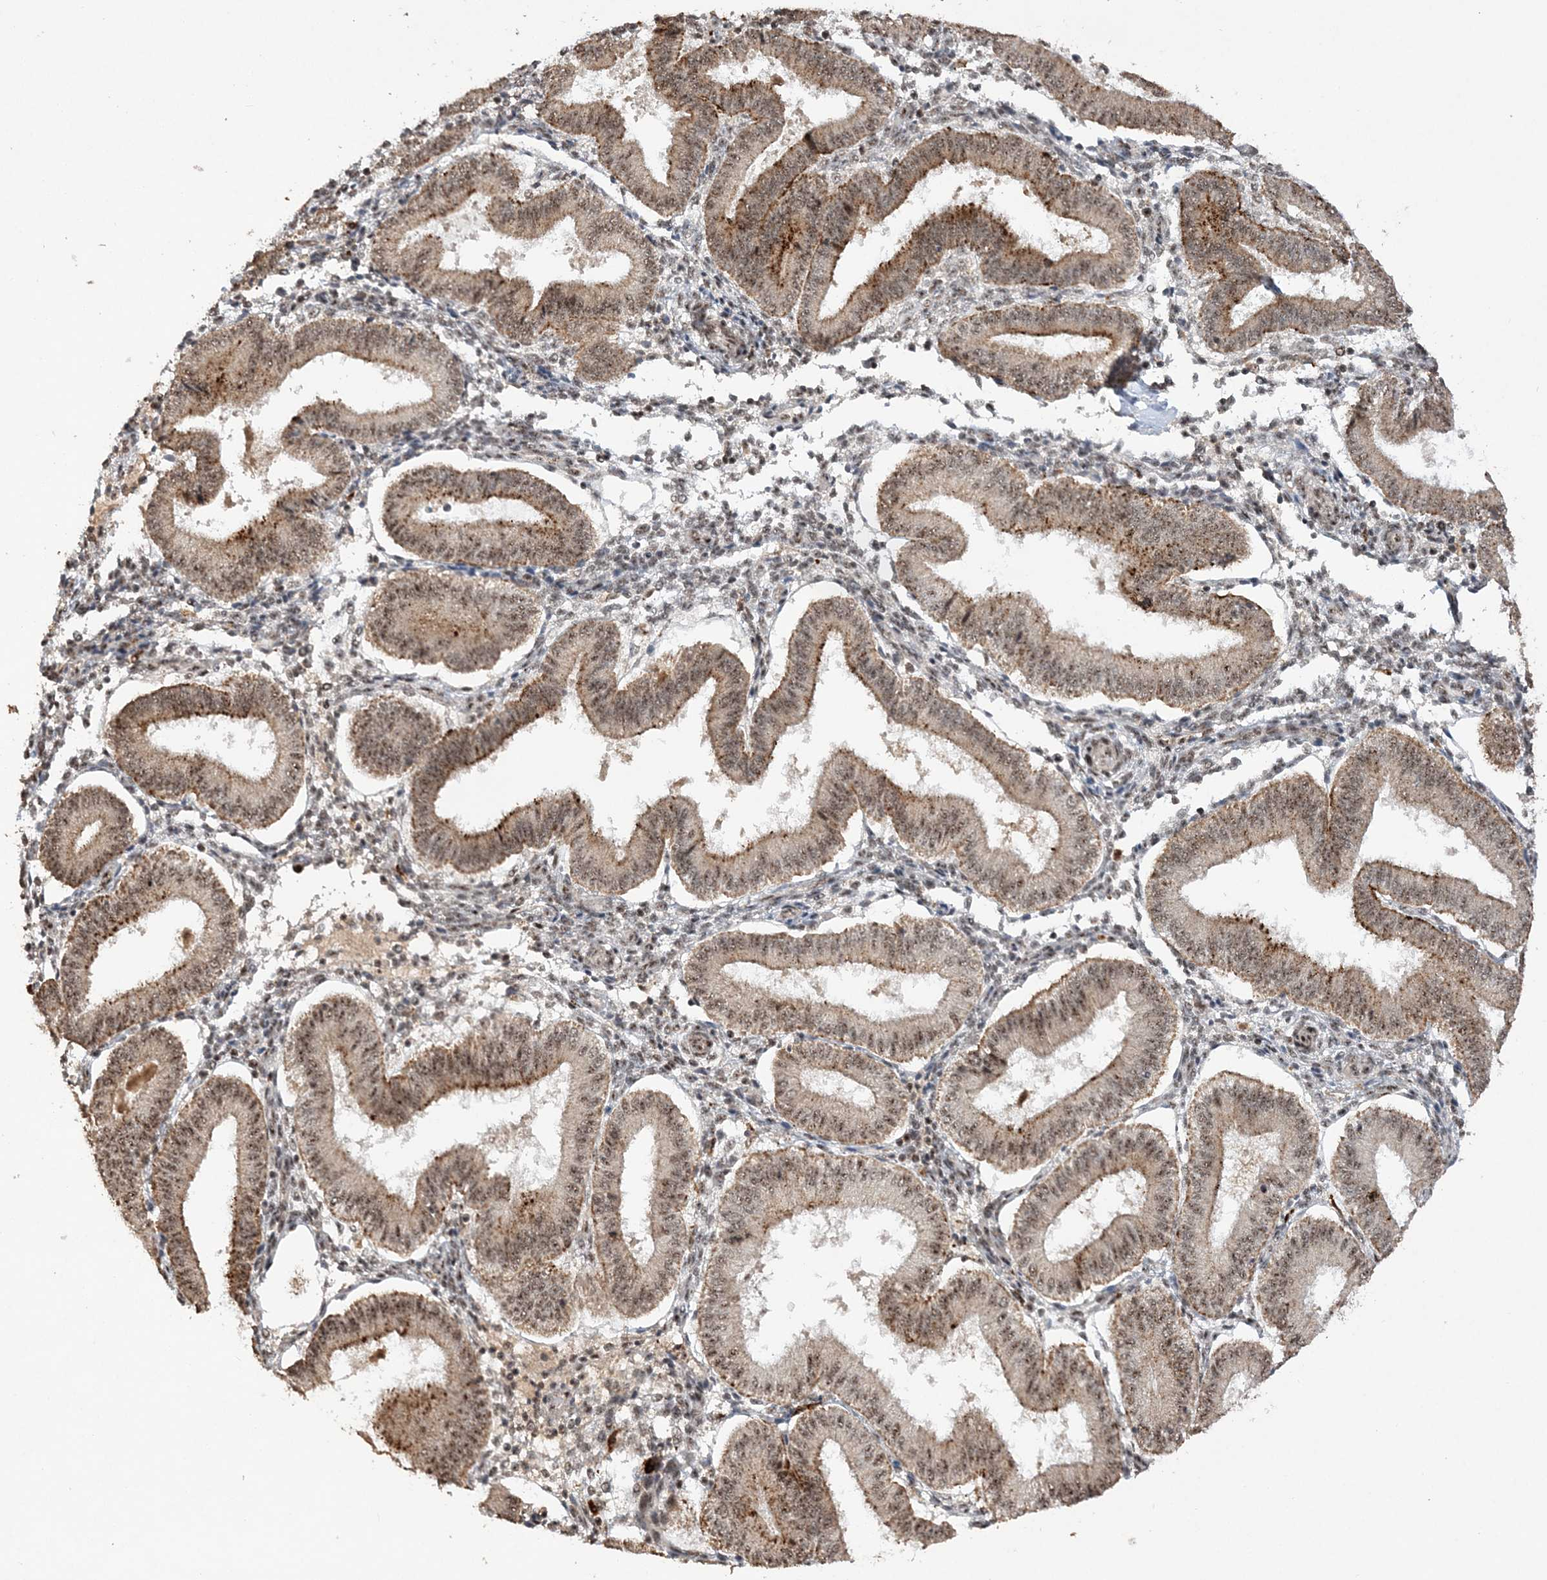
{"staining": {"intensity": "moderate", "quantity": "<25%", "location": "nuclear"}, "tissue": "endometrium", "cell_type": "Cells in endometrial stroma", "image_type": "normal", "snomed": [{"axis": "morphology", "description": "Normal tissue, NOS"}, {"axis": "topography", "description": "Endometrium"}], "caption": "The immunohistochemical stain shows moderate nuclear staining in cells in endometrial stroma of normal endometrium.", "gene": "POLR3B", "patient": {"sex": "female", "age": 39}}